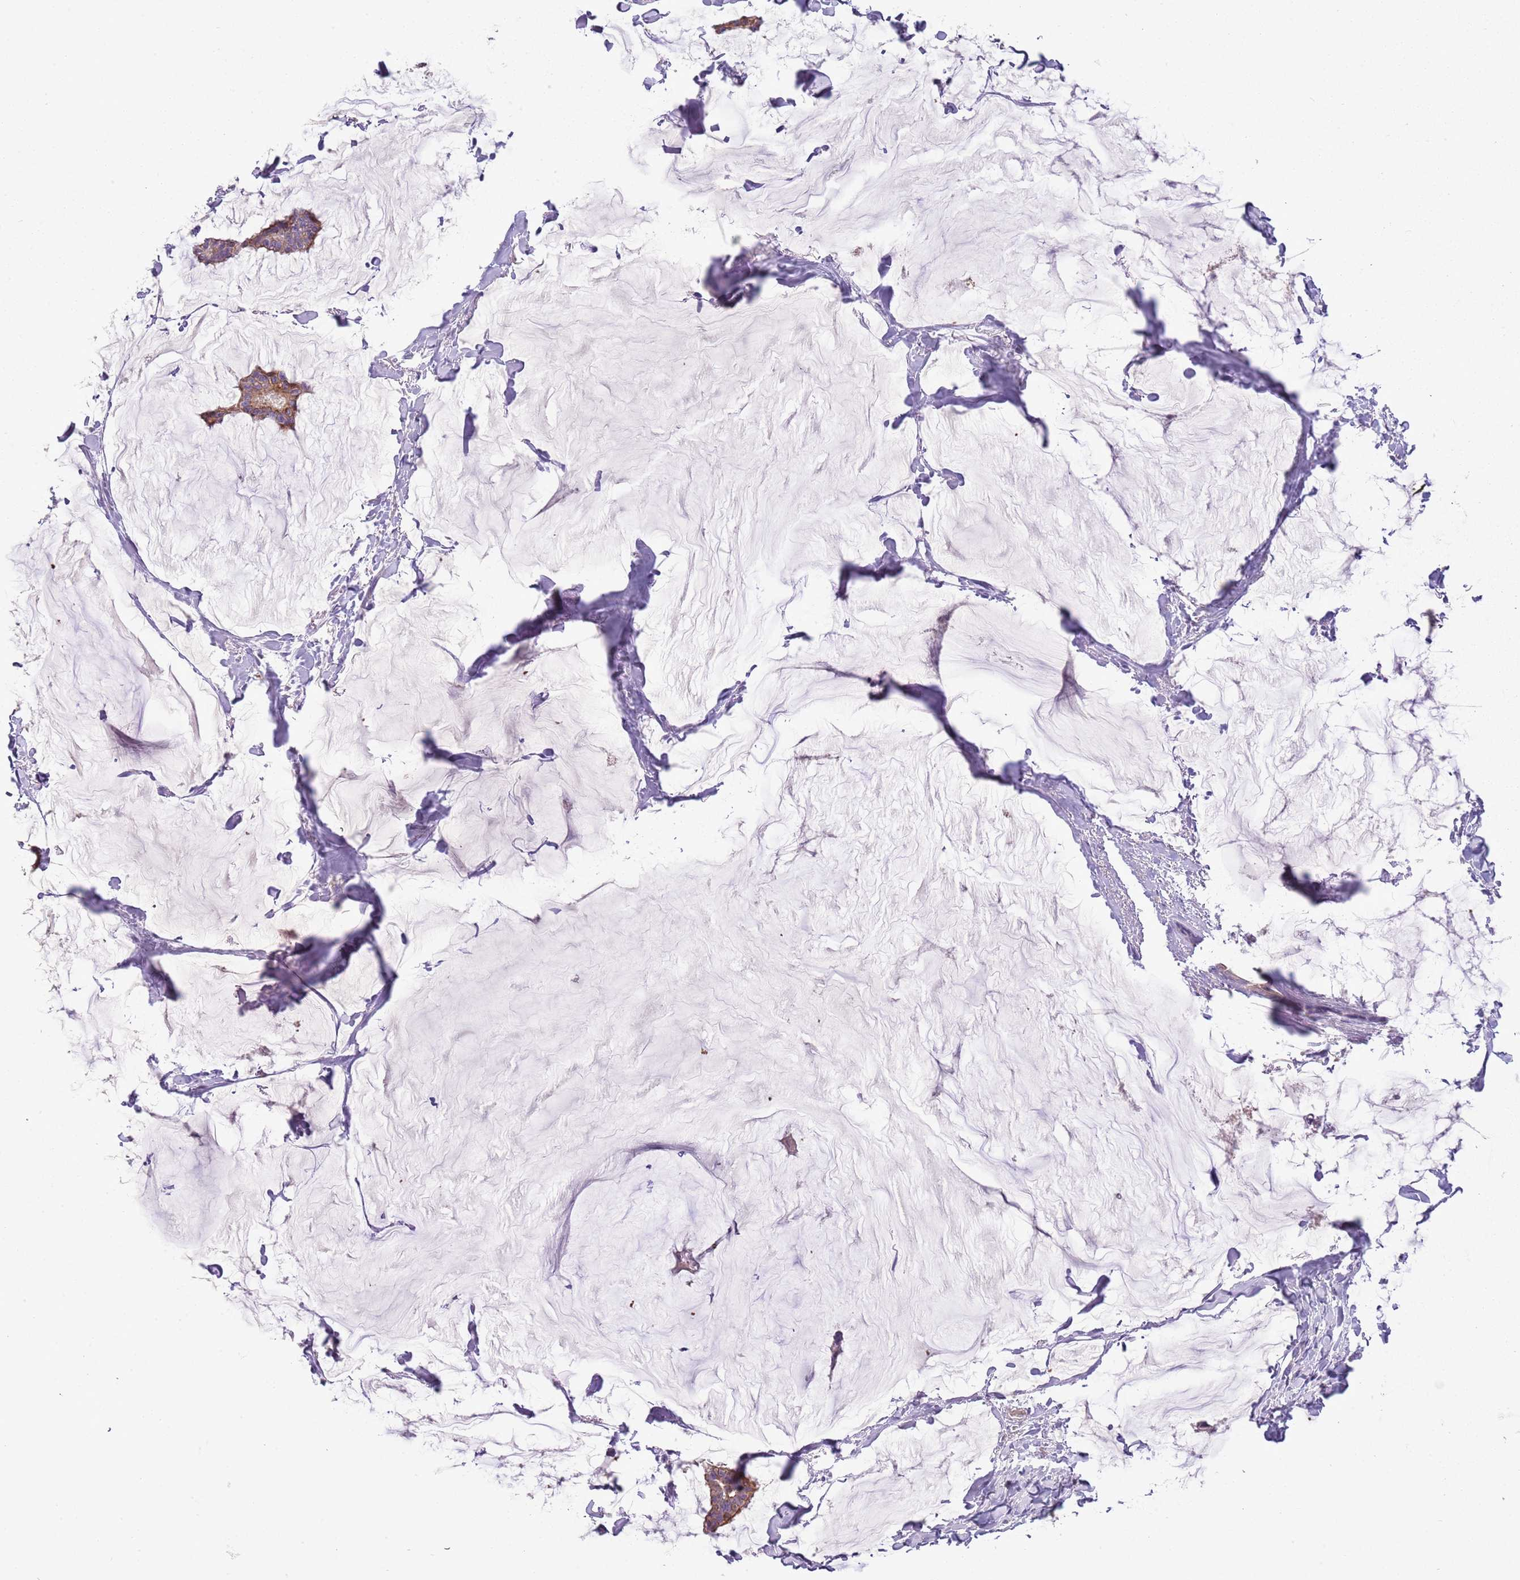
{"staining": {"intensity": "moderate", "quantity": "25%-75%", "location": "cytoplasmic/membranous"}, "tissue": "breast cancer", "cell_type": "Tumor cells", "image_type": "cancer", "snomed": [{"axis": "morphology", "description": "Duct carcinoma"}, {"axis": "topography", "description": "Breast"}], "caption": "Breast cancer stained for a protein (brown) exhibits moderate cytoplasmic/membranous positive expression in approximately 25%-75% of tumor cells.", "gene": "HES3", "patient": {"sex": "female", "age": 93}}